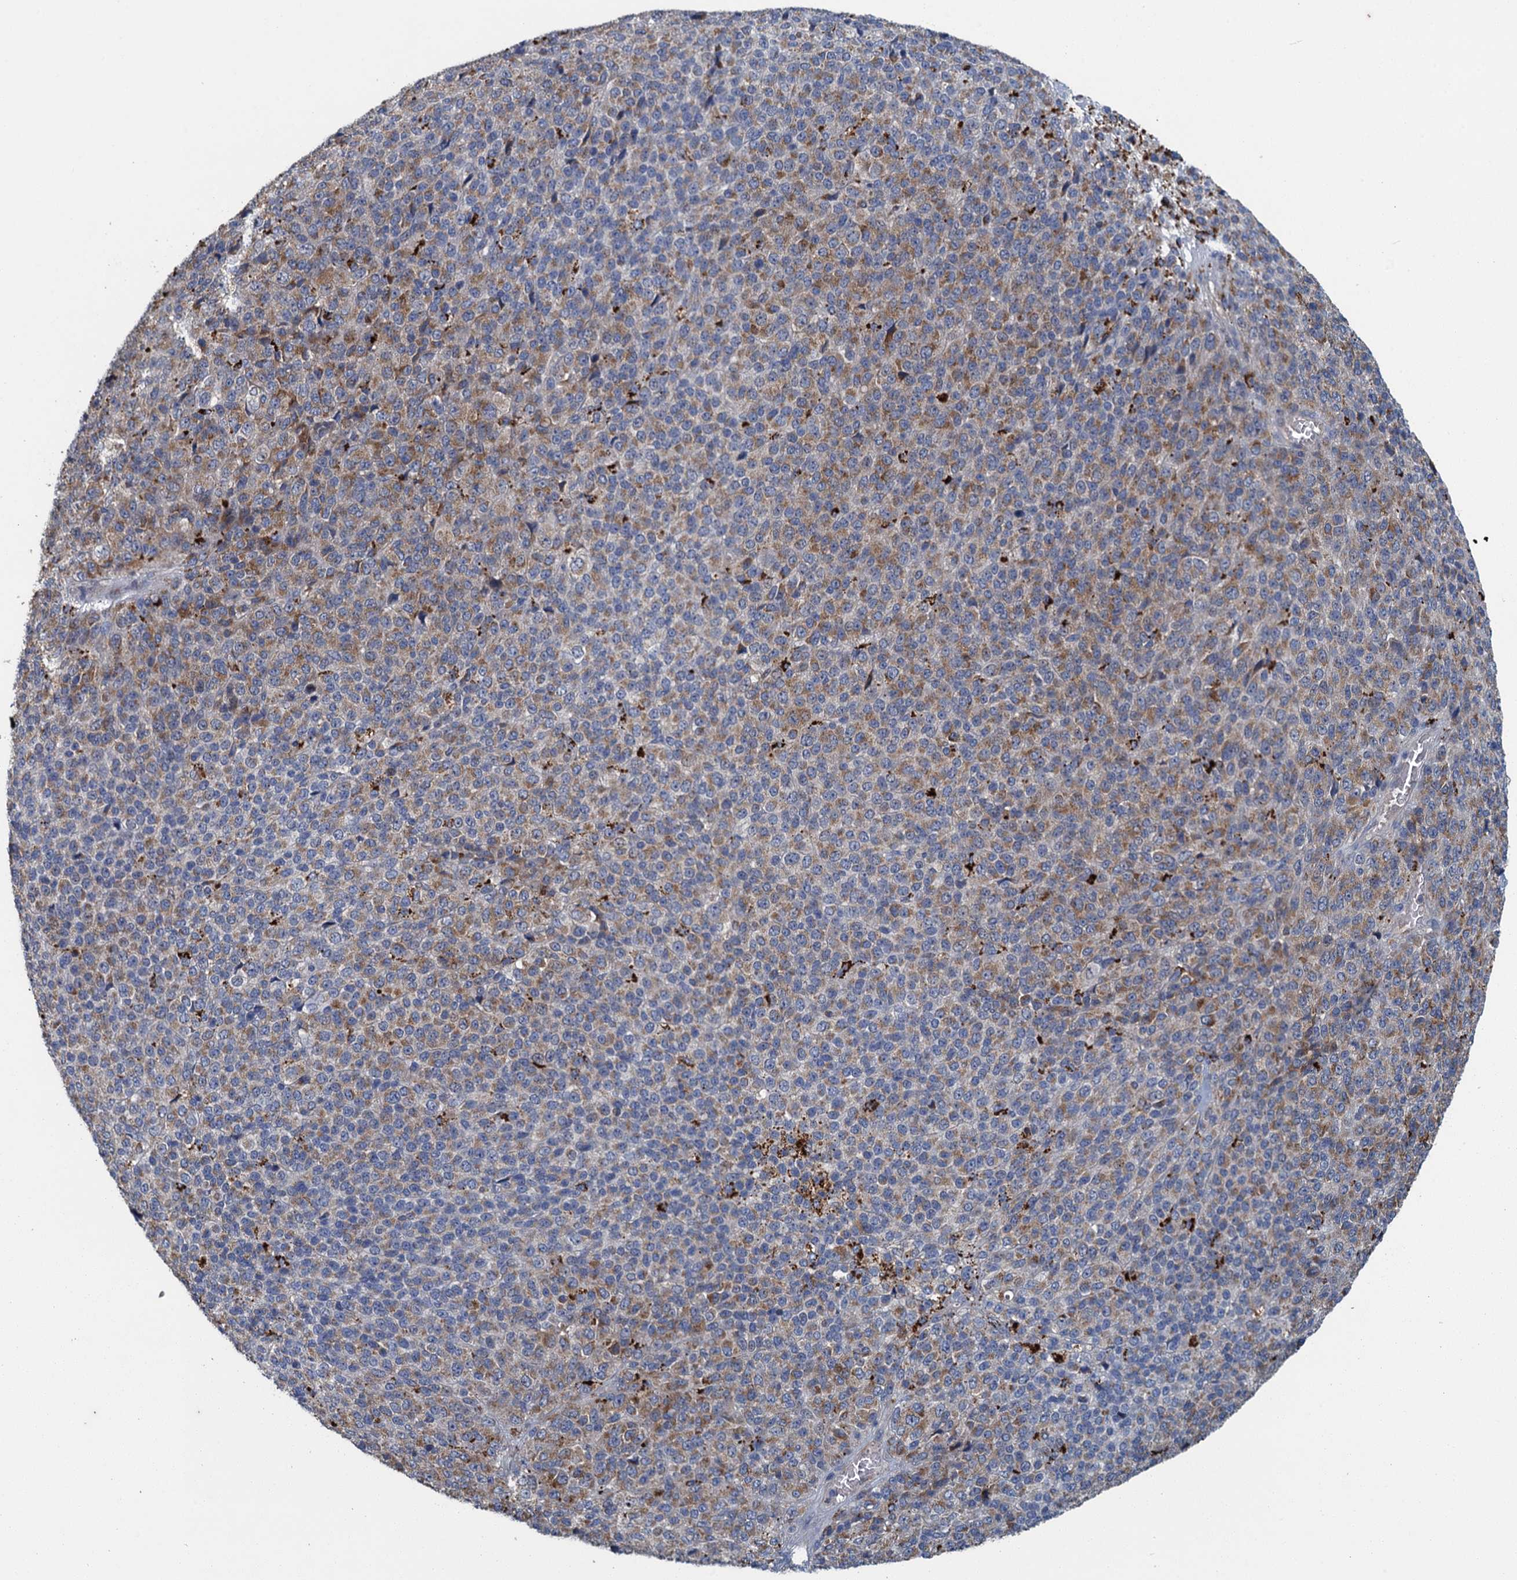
{"staining": {"intensity": "moderate", "quantity": "25%-75%", "location": "cytoplasmic/membranous"}, "tissue": "melanoma", "cell_type": "Tumor cells", "image_type": "cancer", "snomed": [{"axis": "morphology", "description": "Malignant melanoma, Metastatic site"}, {"axis": "topography", "description": "Brain"}], "caption": "Immunohistochemical staining of human melanoma exhibits medium levels of moderate cytoplasmic/membranous protein staining in approximately 25%-75% of tumor cells.", "gene": "KBTBD8", "patient": {"sex": "female", "age": 56}}